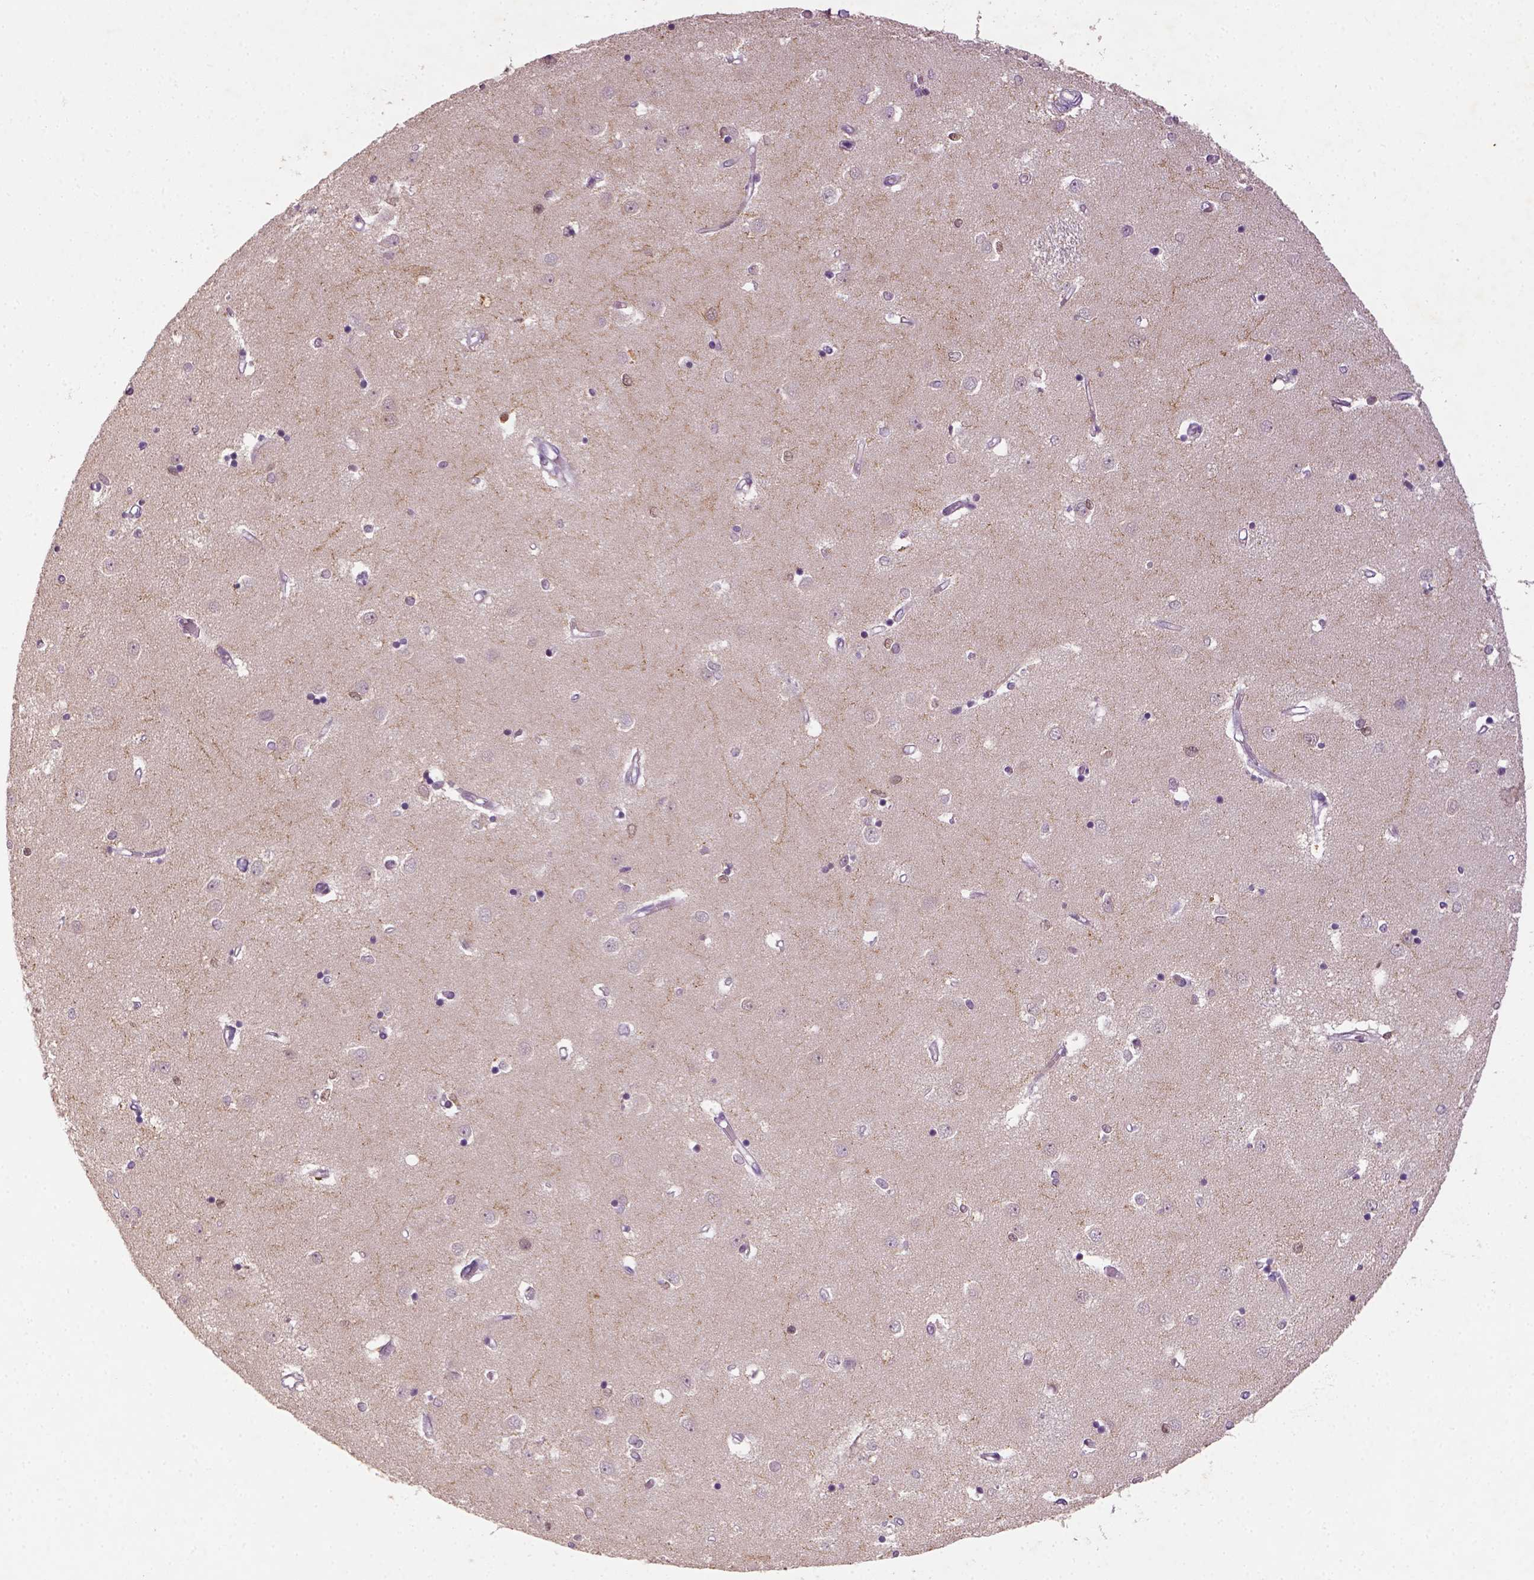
{"staining": {"intensity": "negative", "quantity": "none", "location": "none"}, "tissue": "caudate", "cell_type": "Glial cells", "image_type": "normal", "snomed": [{"axis": "morphology", "description": "Normal tissue, NOS"}, {"axis": "topography", "description": "Lateral ventricle wall"}], "caption": "IHC photomicrograph of benign caudate stained for a protein (brown), which demonstrates no positivity in glial cells.", "gene": "NLGN2", "patient": {"sex": "male", "age": 54}}